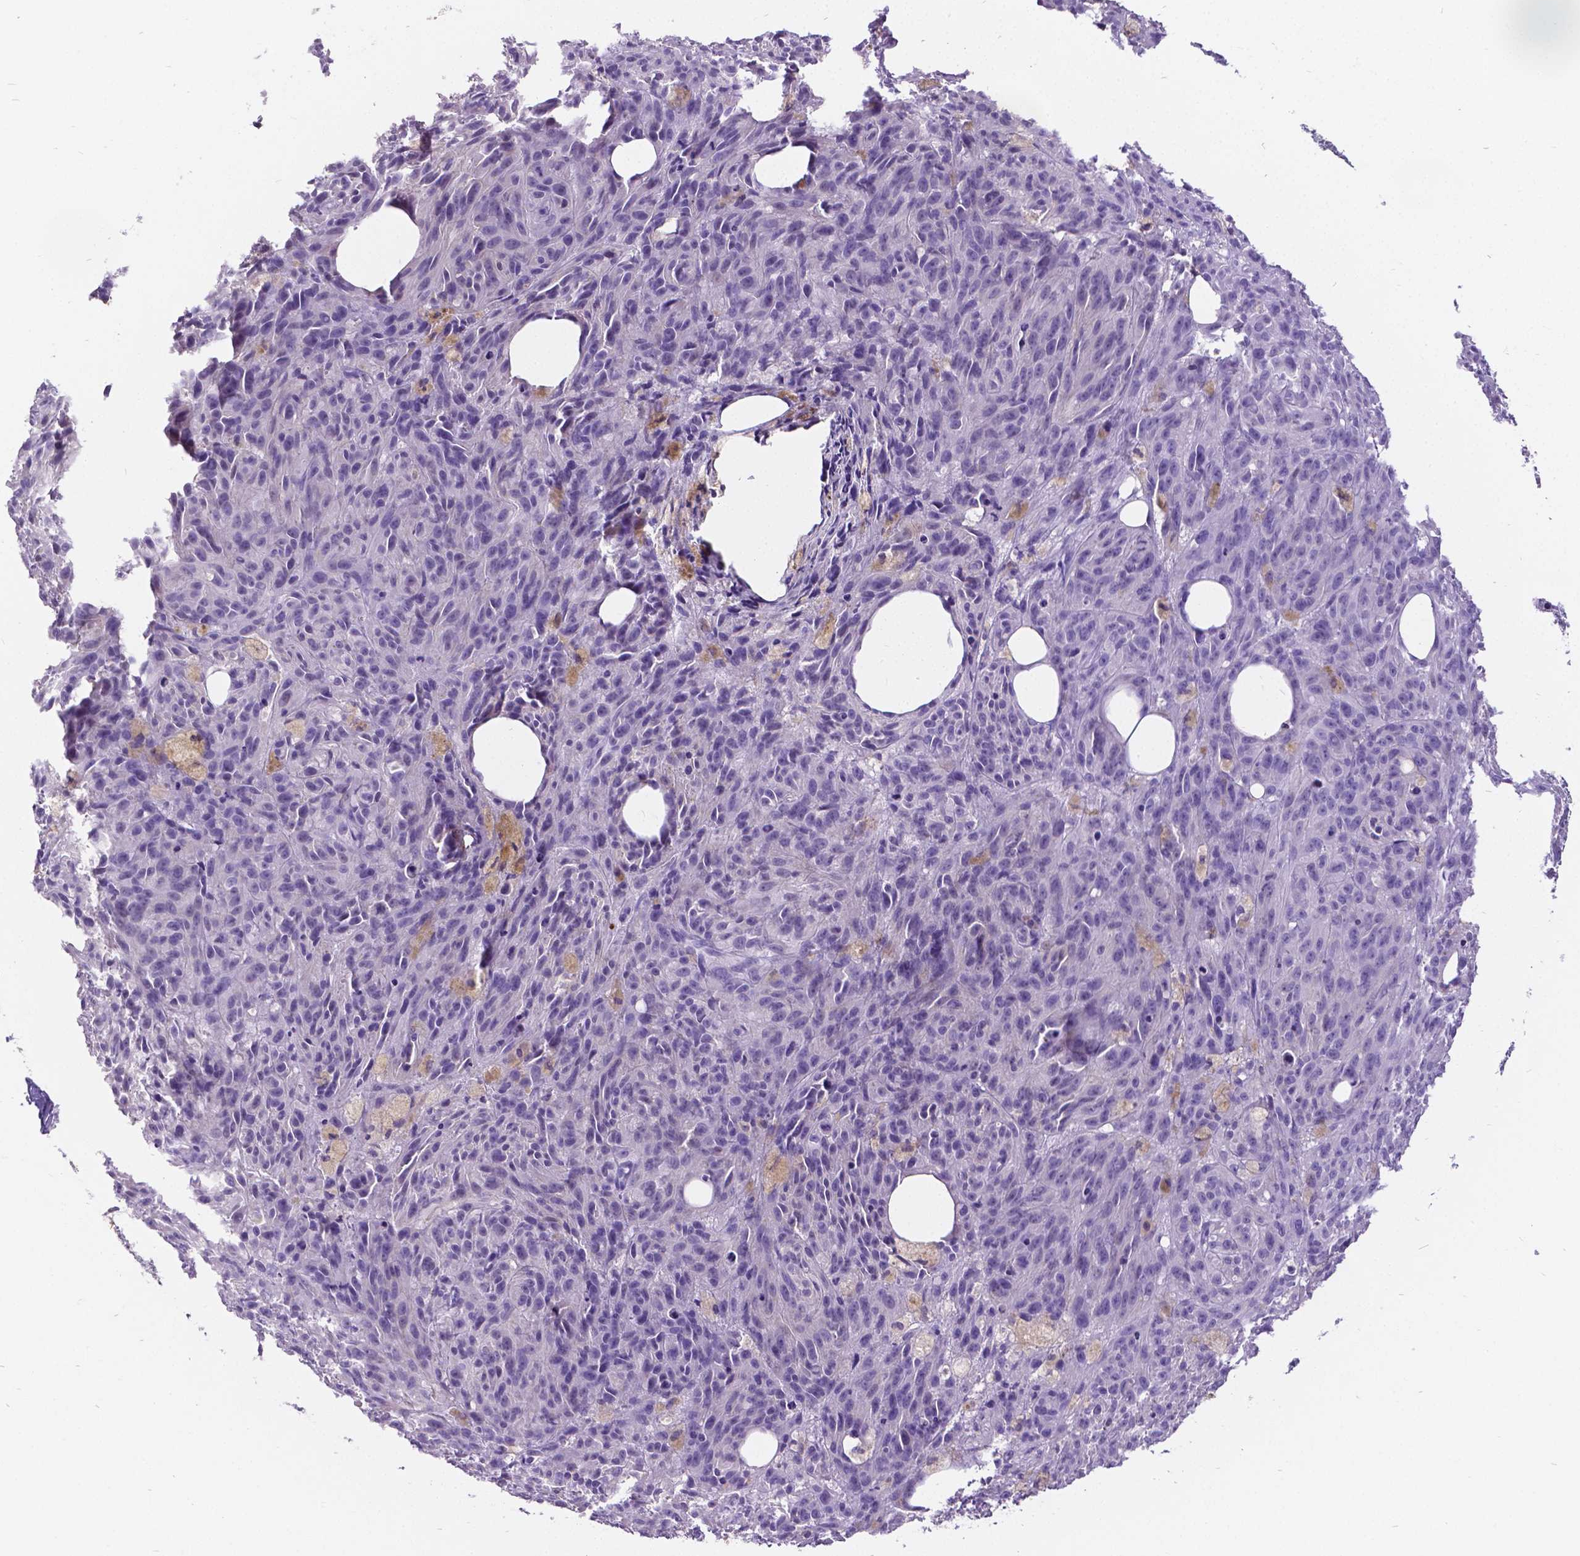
{"staining": {"intensity": "negative", "quantity": "none", "location": "none"}, "tissue": "melanoma", "cell_type": "Tumor cells", "image_type": "cancer", "snomed": [{"axis": "morphology", "description": "Malignant melanoma, NOS"}, {"axis": "topography", "description": "Skin"}], "caption": "High power microscopy image of an immunohistochemistry (IHC) micrograph of melanoma, revealing no significant positivity in tumor cells. (DAB (3,3'-diaminobenzidine) IHC with hematoxylin counter stain).", "gene": "SATB2", "patient": {"sex": "female", "age": 34}}